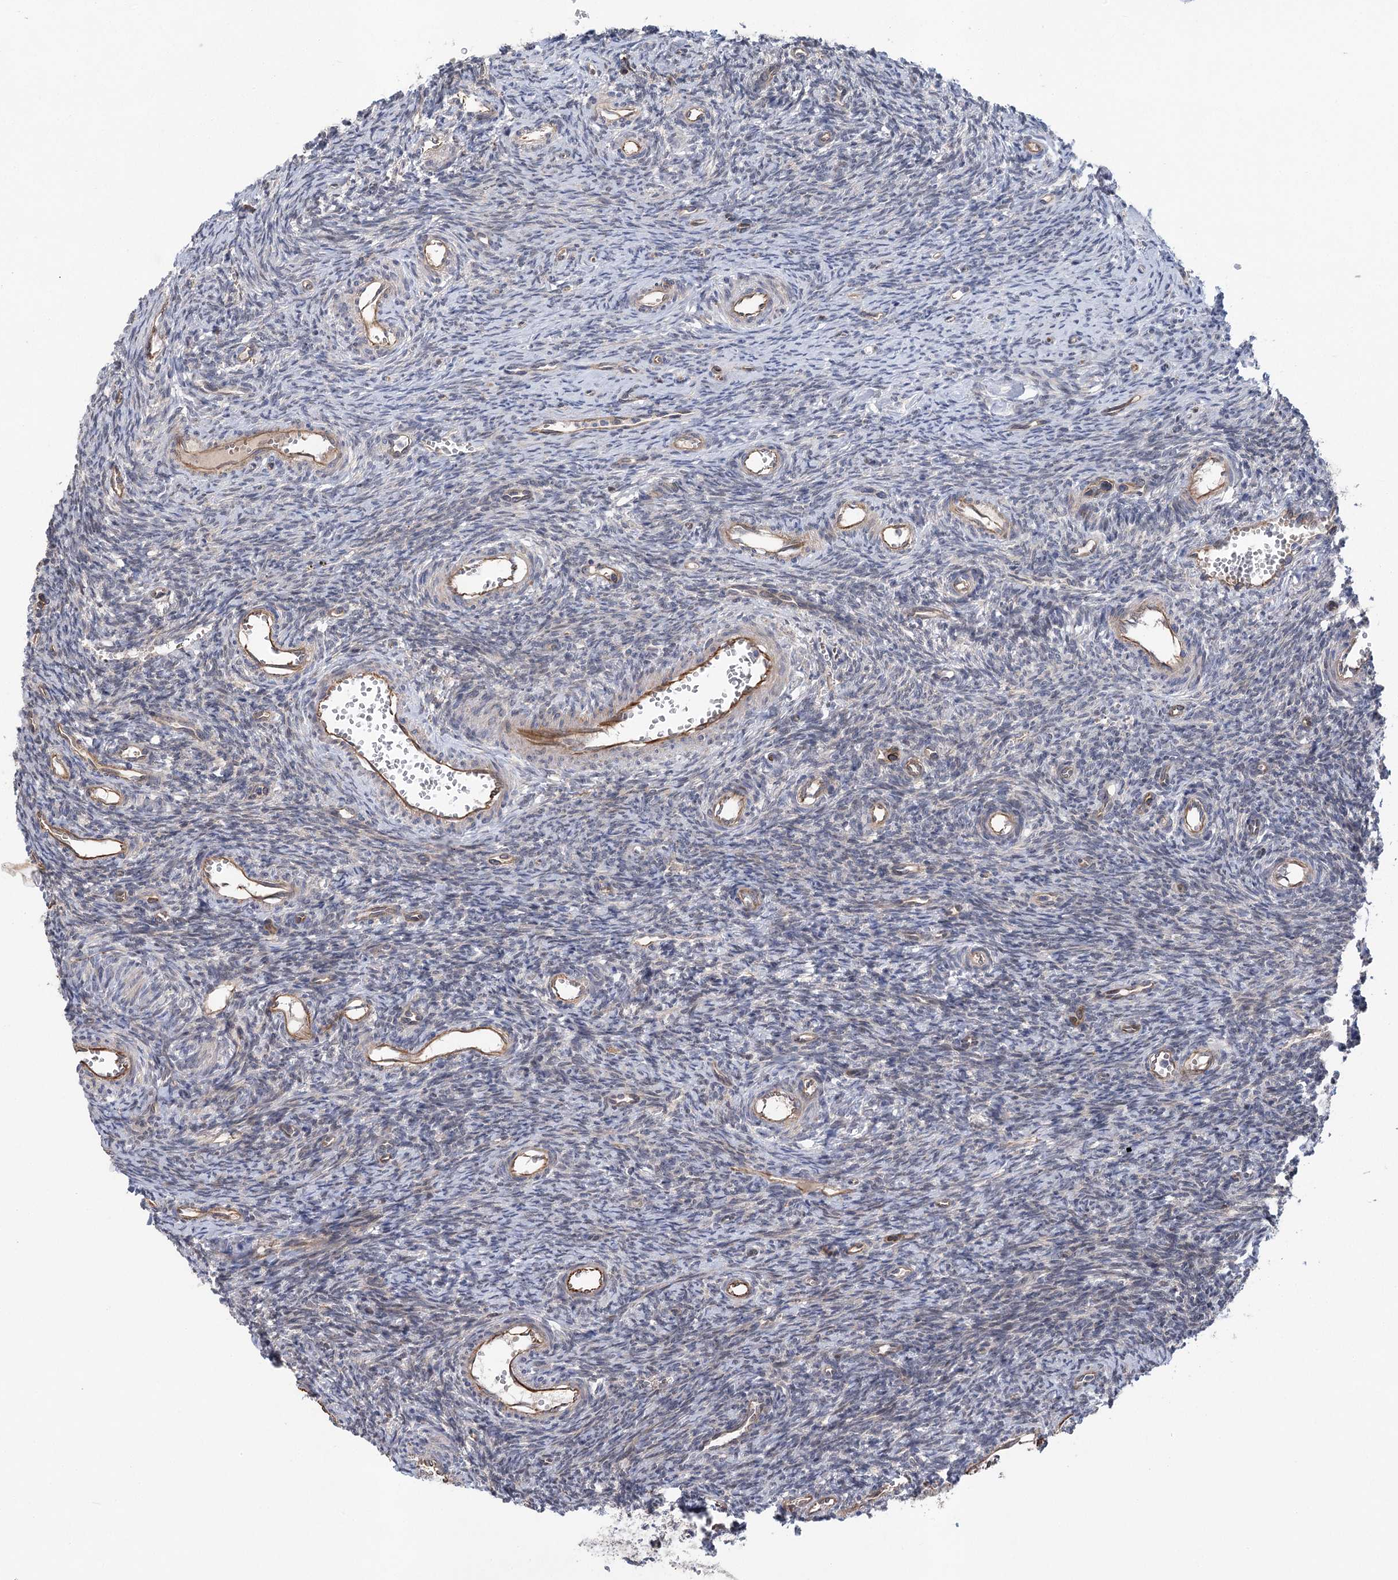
{"staining": {"intensity": "negative", "quantity": "none", "location": "none"}, "tissue": "ovary", "cell_type": "Ovarian stroma cells", "image_type": "normal", "snomed": [{"axis": "morphology", "description": "Normal tissue, NOS"}, {"axis": "topography", "description": "Ovary"}], "caption": "An immunohistochemistry (IHC) image of benign ovary is shown. There is no staining in ovarian stroma cells of ovary.", "gene": "RWDD4", "patient": {"sex": "female", "age": 39}}